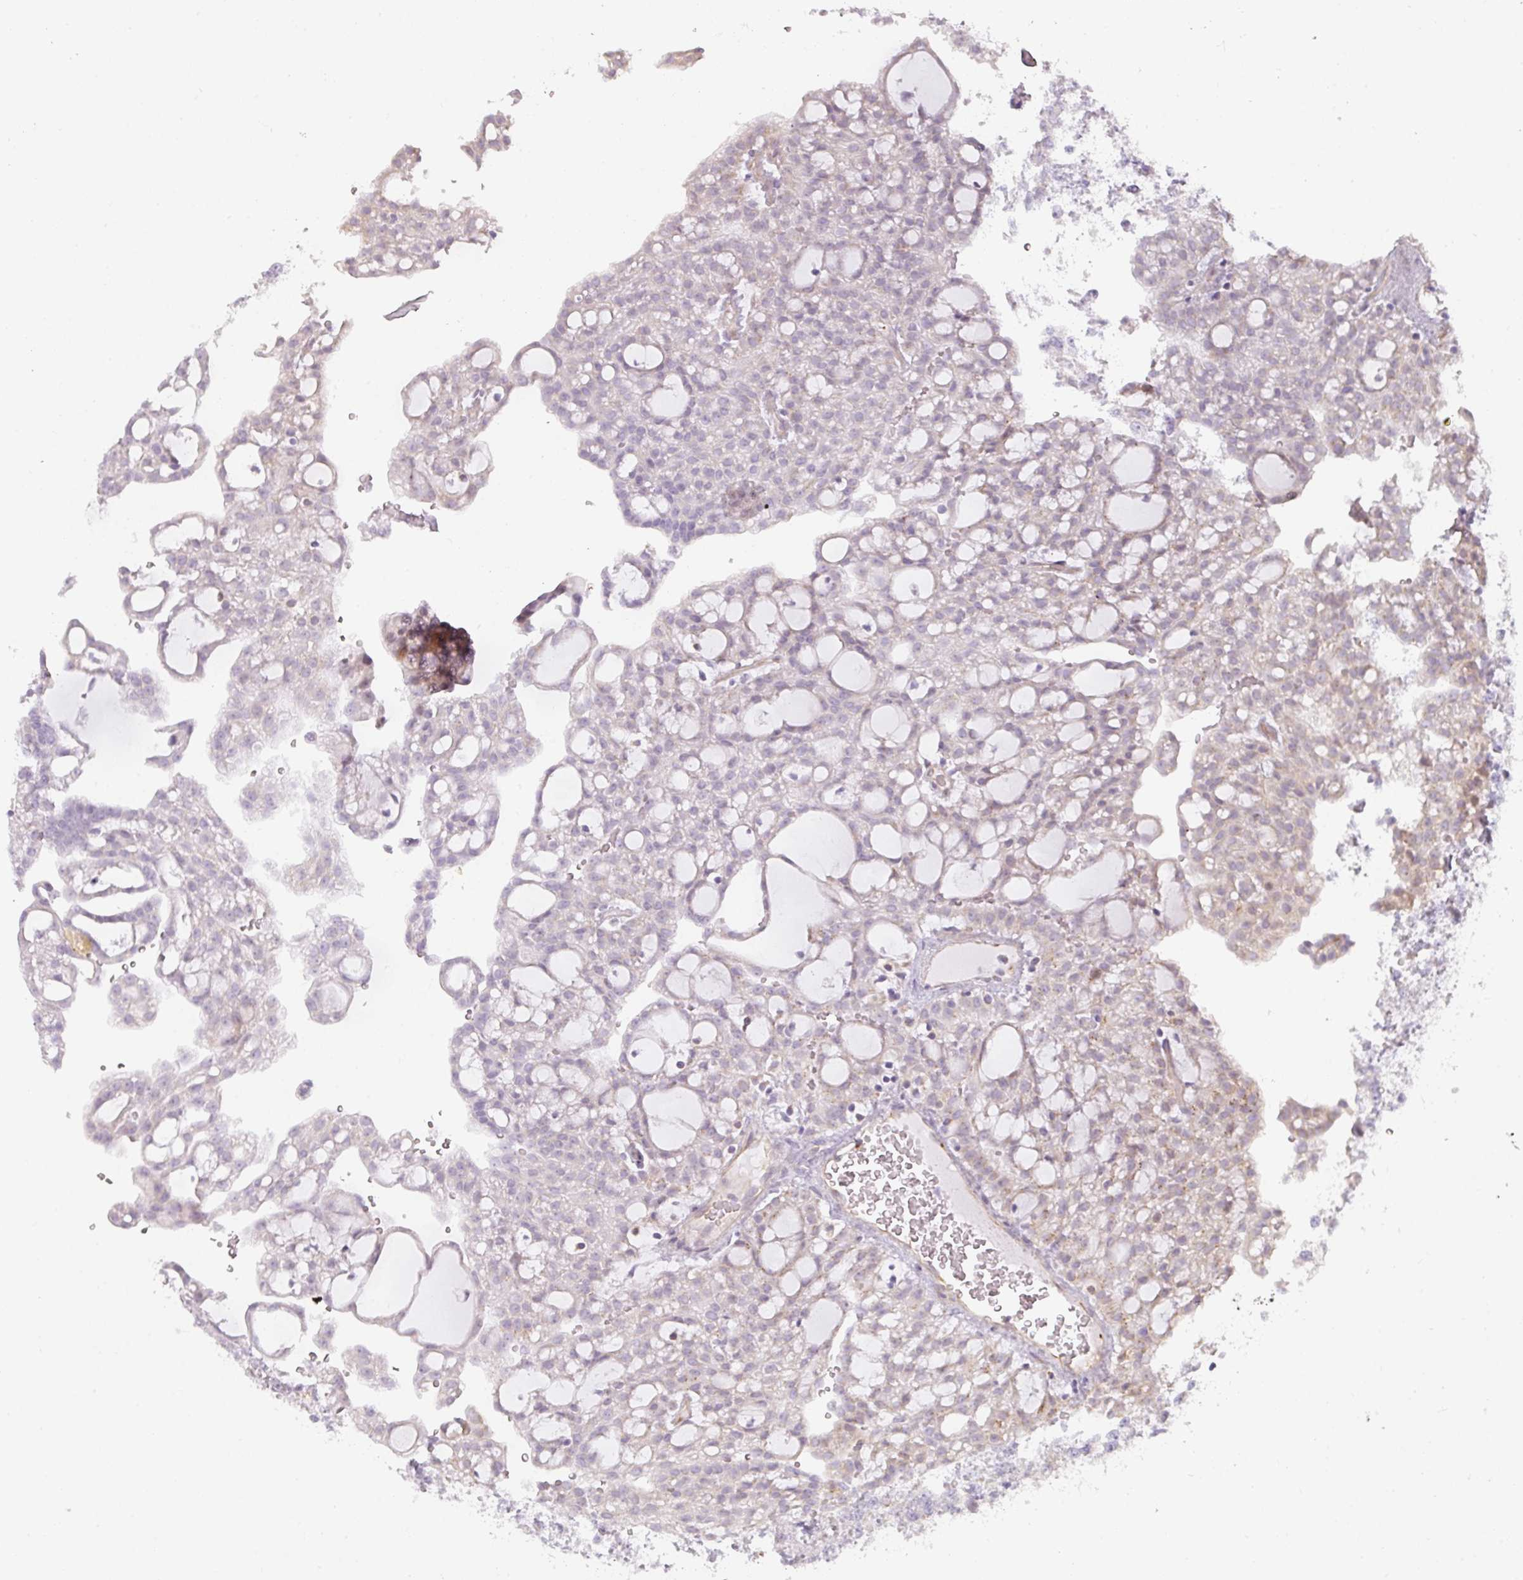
{"staining": {"intensity": "weak", "quantity": "<25%", "location": "cytoplasmic/membranous"}, "tissue": "renal cancer", "cell_type": "Tumor cells", "image_type": "cancer", "snomed": [{"axis": "morphology", "description": "Adenocarcinoma, NOS"}, {"axis": "topography", "description": "Kidney"}], "caption": "Renal cancer (adenocarcinoma) stained for a protein using immunohistochemistry (IHC) shows no positivity tumor cells.", "gene": "ATP8B2", "patient": {"sex": "male", "age": 63}}